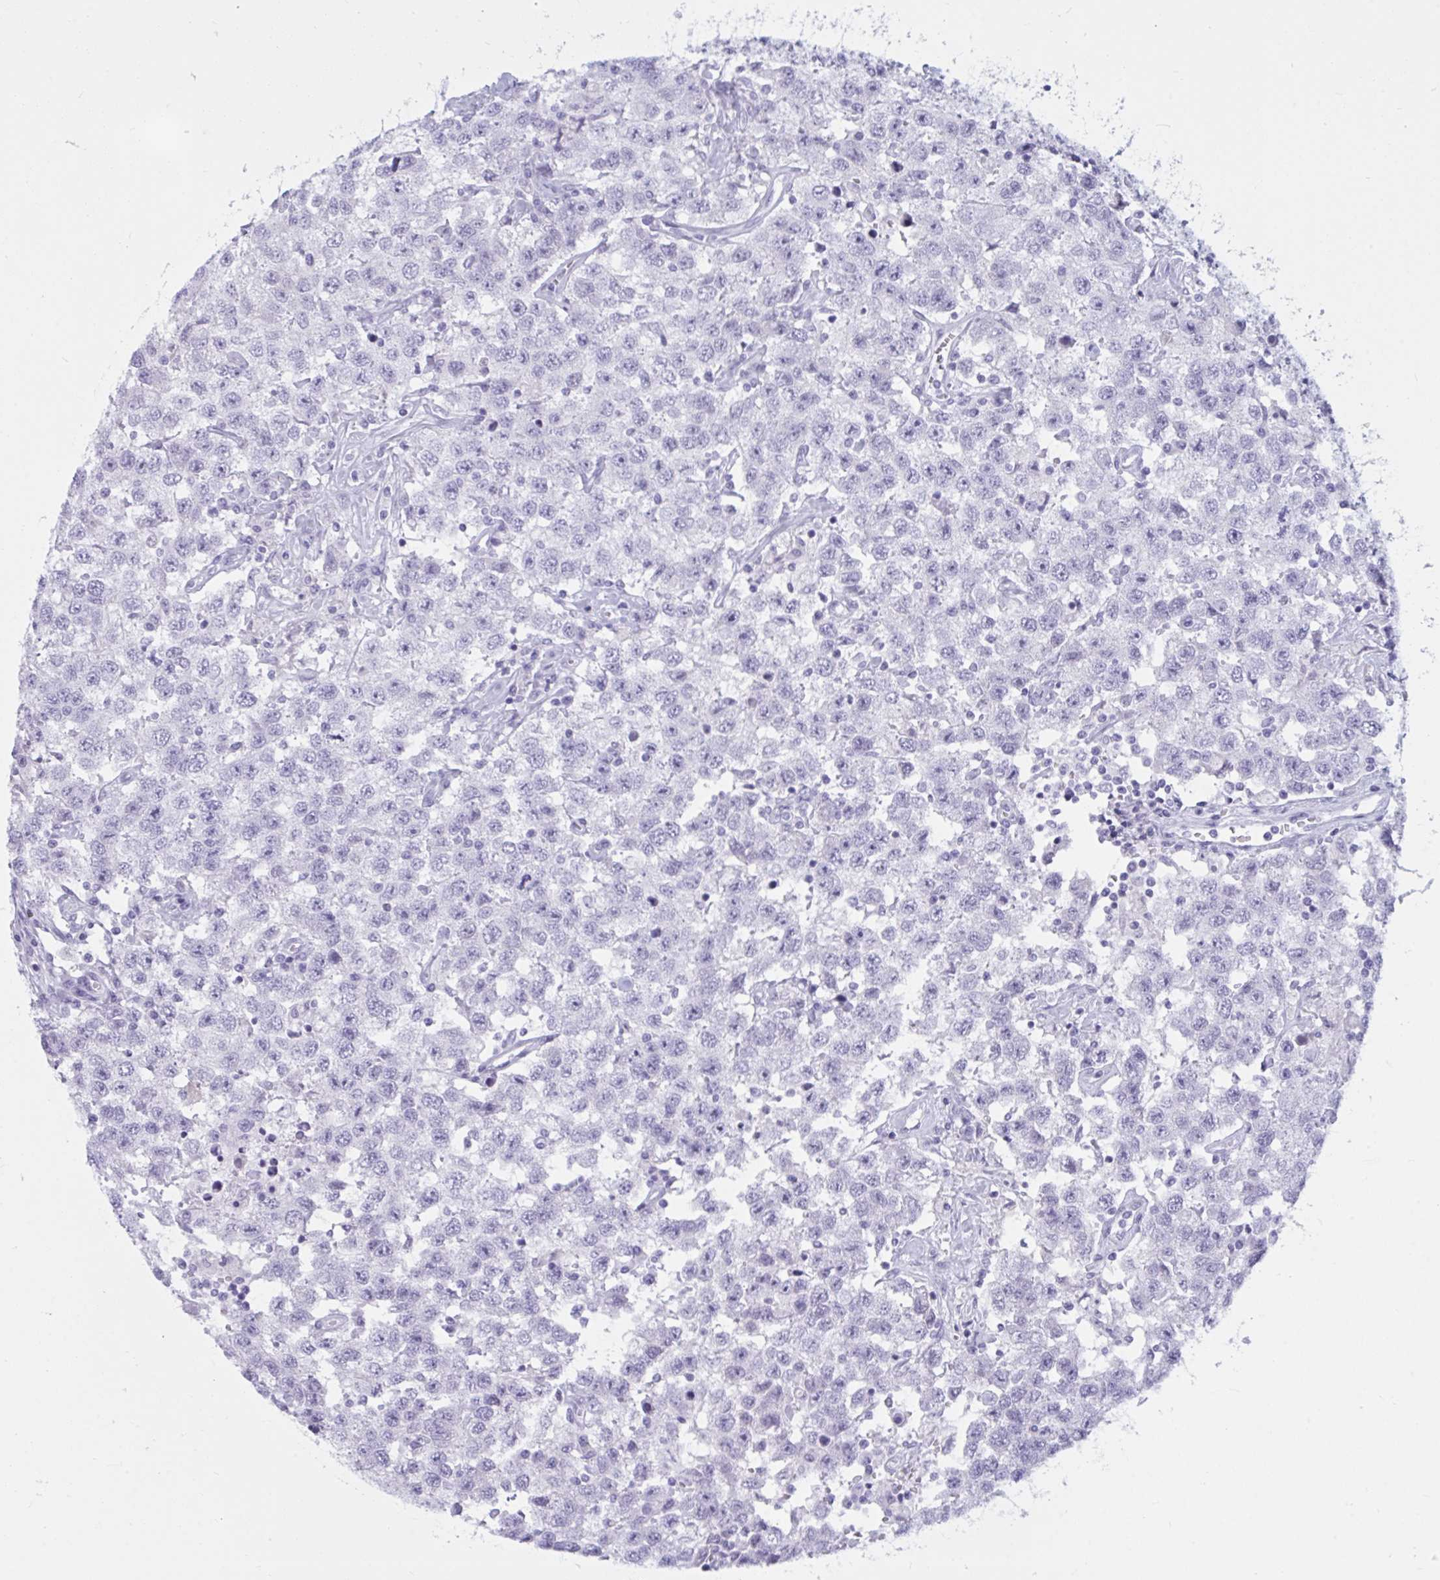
{"staining": {"intensity": "negative", "quantity": "none", "location": "none"}, "tissue": "testis cancer", "cell_type": "Tumor cells", "image_type": "cancer", "snomed": [{"axis": "morphology", "description": "Seminoma, NOS"}, {"axis": "topography", "description": "Testis"}], "caption": "The IHC micrograph has no significant expression in tumor cells of testis cancer tissue.", "gene": "BBS10", "patient": {"sex": "male", "age": 41}}